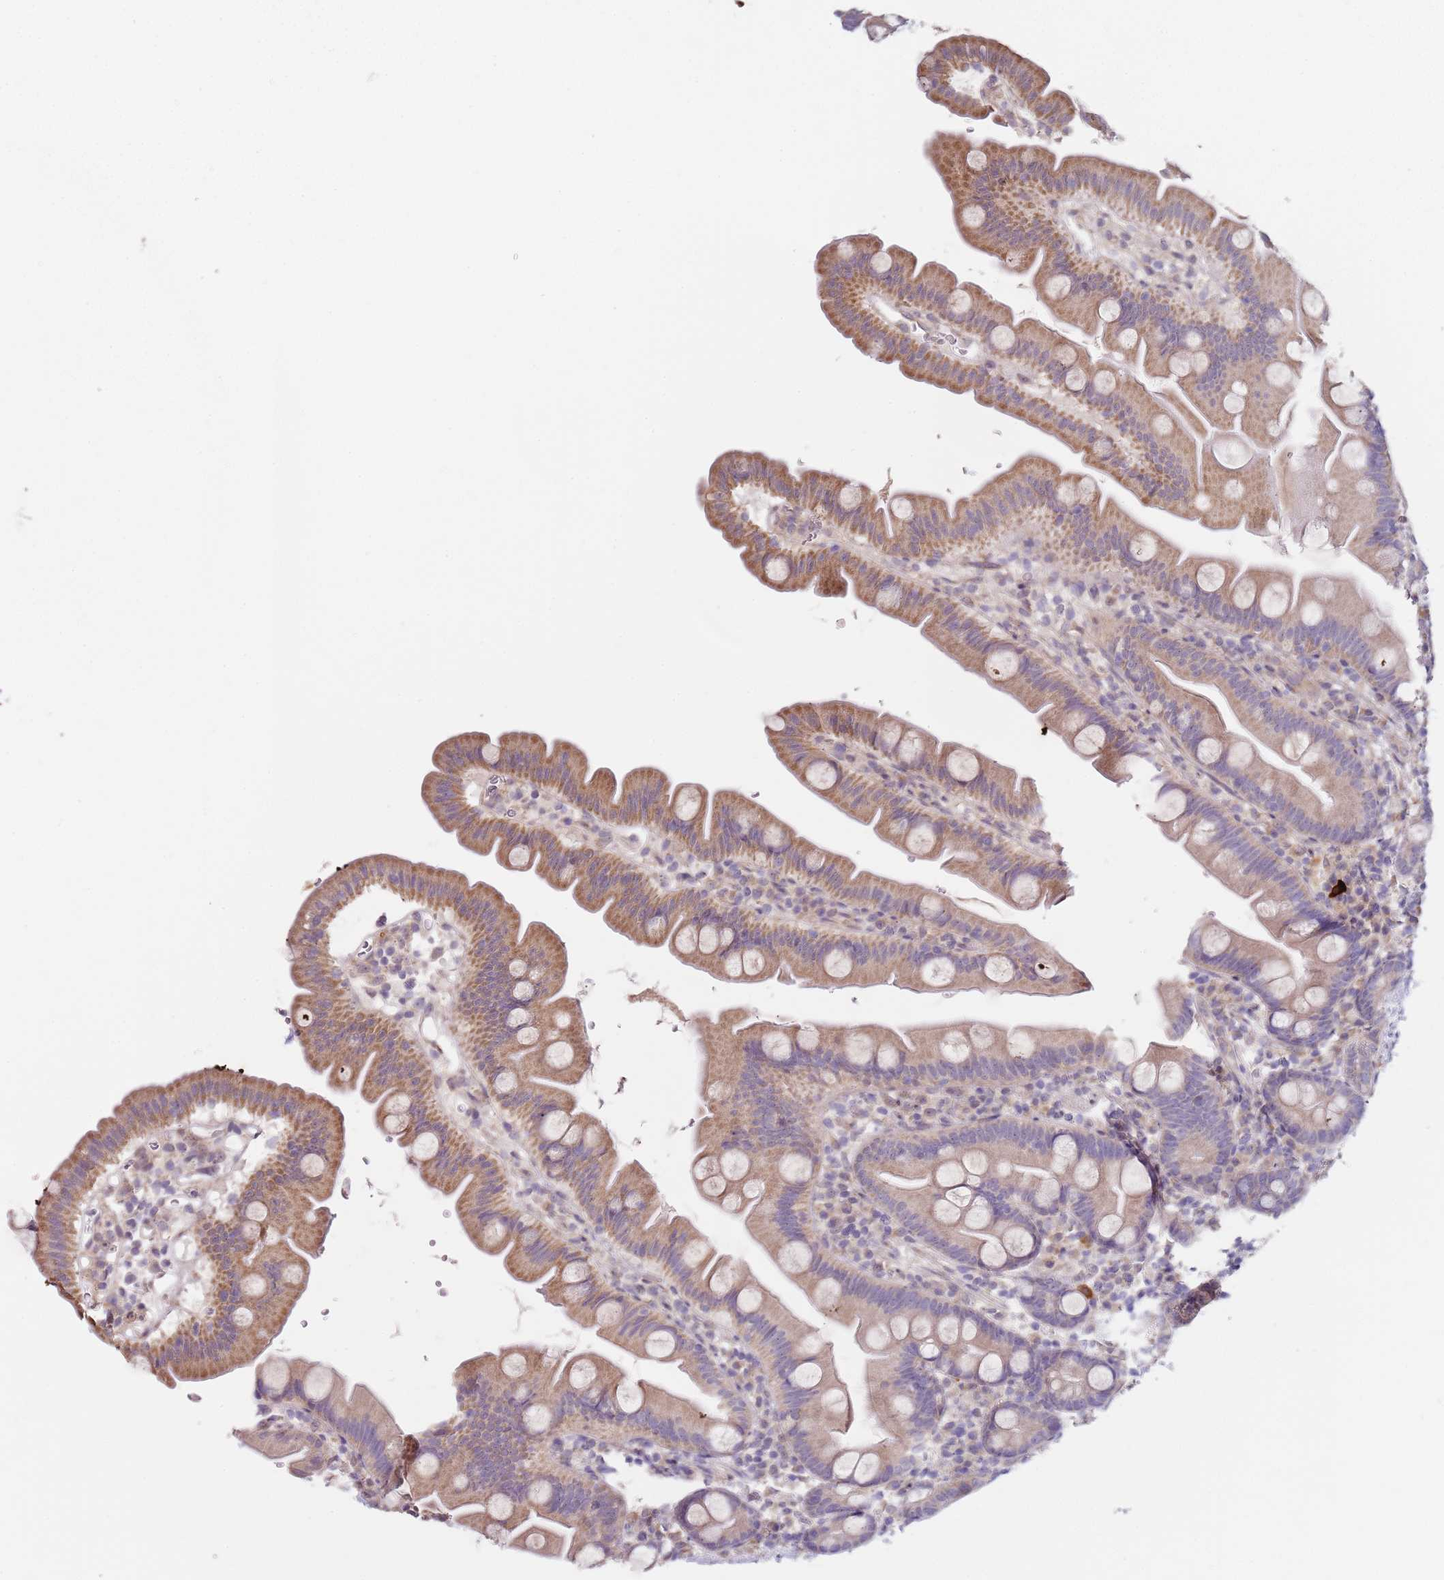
{"staining": {"intensity": "moderate", "quantity": "25%-75%", "location": "cytoplasmic/membranous"}, "tissue": "small intestine", "cell_type": "Glandular cells", "image_type": "normal", "snomed": [{"axis": "morphology", "description": "Normal tissue, NOS"}, {"axis": "topography", "description": "Small intestine"}], "caption": "This photomicrograph shows IHC staining of normal small intestine, with medium moderate cytoplasmic/membranous expression in about 25%-75% of glandular cells.", "gene": "TBC1D9", "patient": {"sex": "female", "age": 68}}